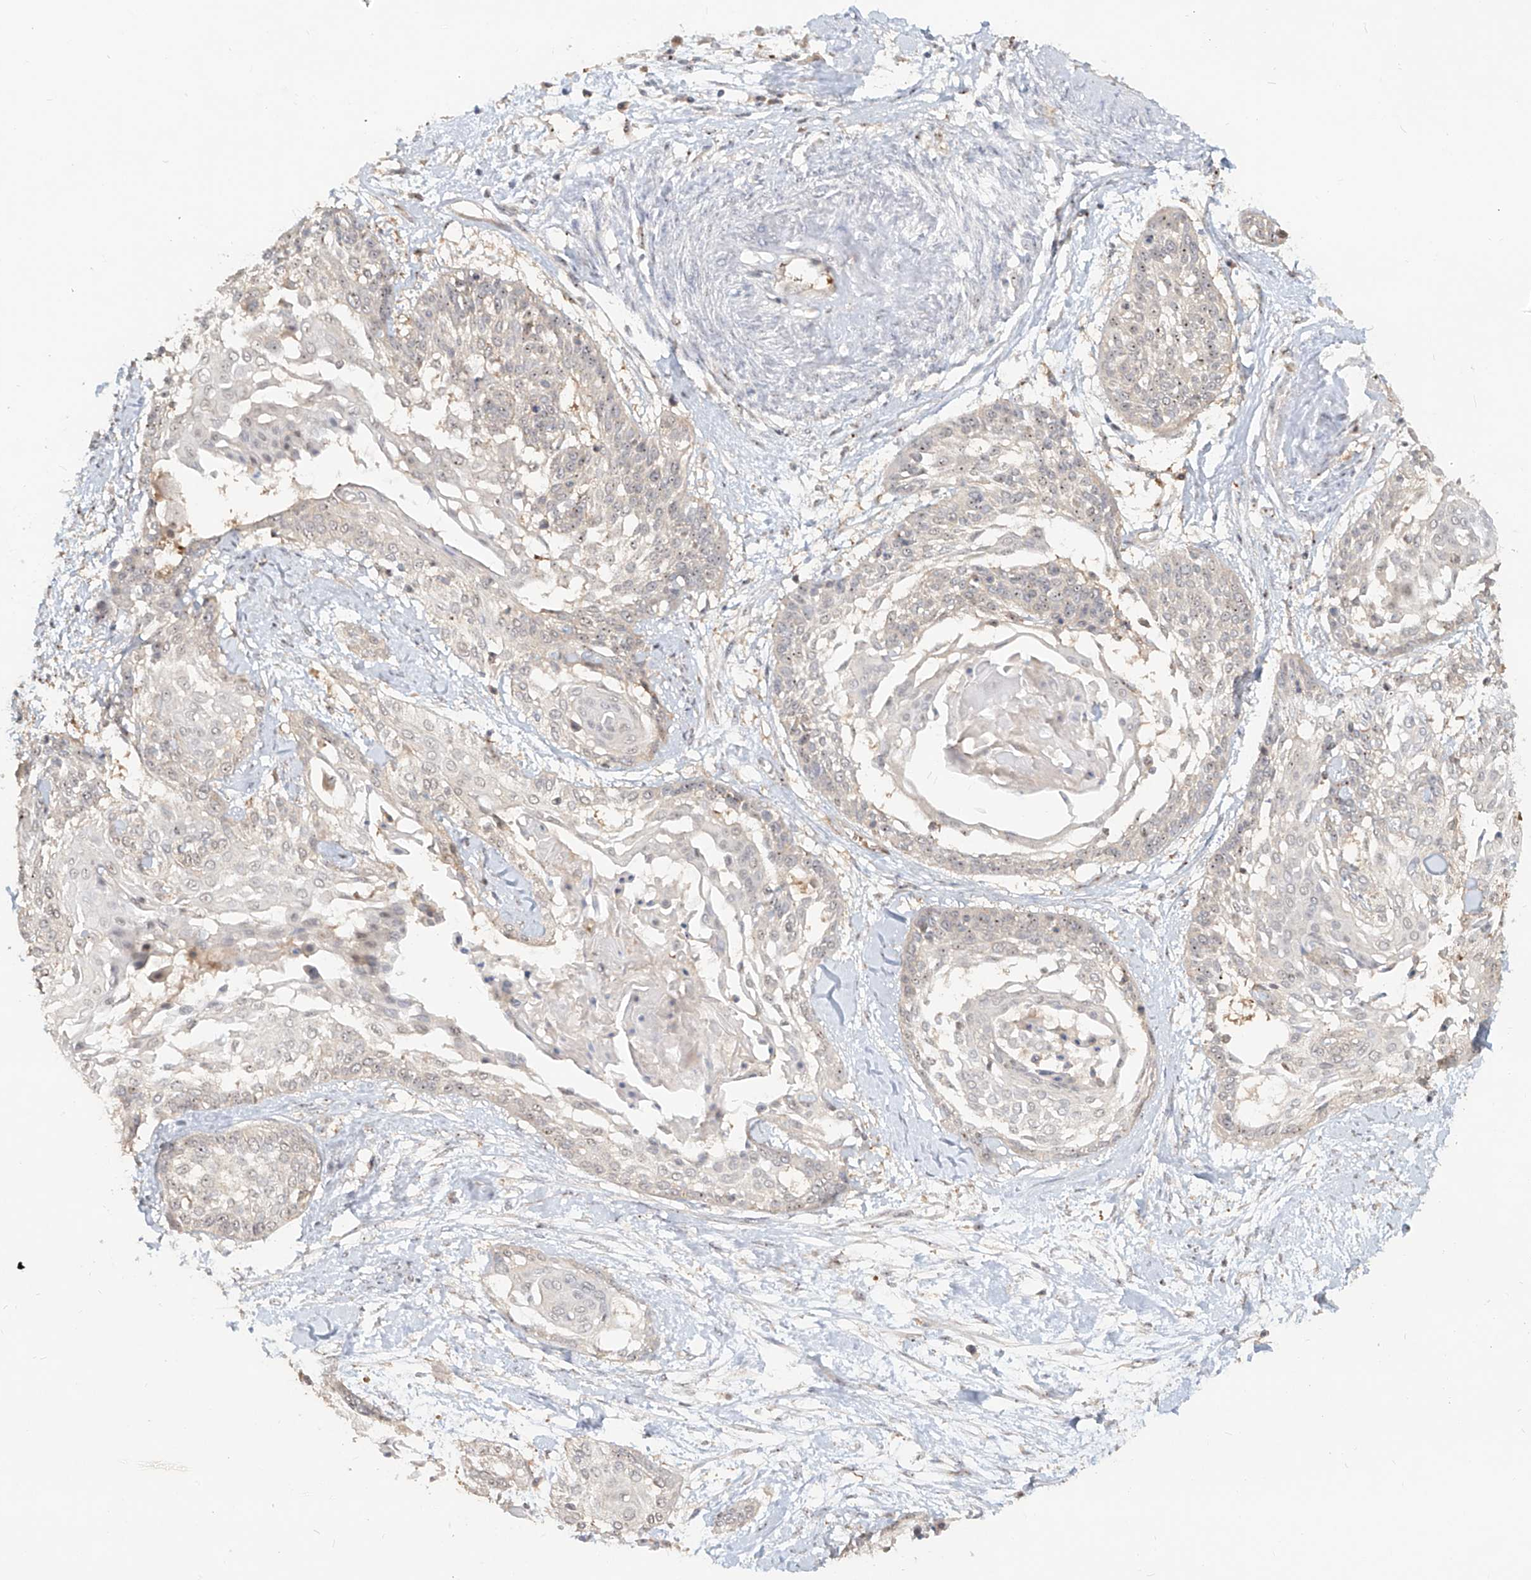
{"staining": {"intensity": "negative", "quantity": "none", "location": "none"}, "tissue": "cervical cancer", "cell_type": "Tumor cells", "image_type": "cancer", "snomed": [{"axis": "morphology", "description": "Squamous cell carcinoma, NOS"}, {"axis": "topography", "description": "Cervix"}], "caption": "An immunohistochemistry (IHC) micrograph of squamous cell carcinoma (cervical) is shown. There is no staining in tumor cells of squamous cell carcinoma (cervical).", "gene": "BYSL", "patient": {"sex": "female", "age": 57}}